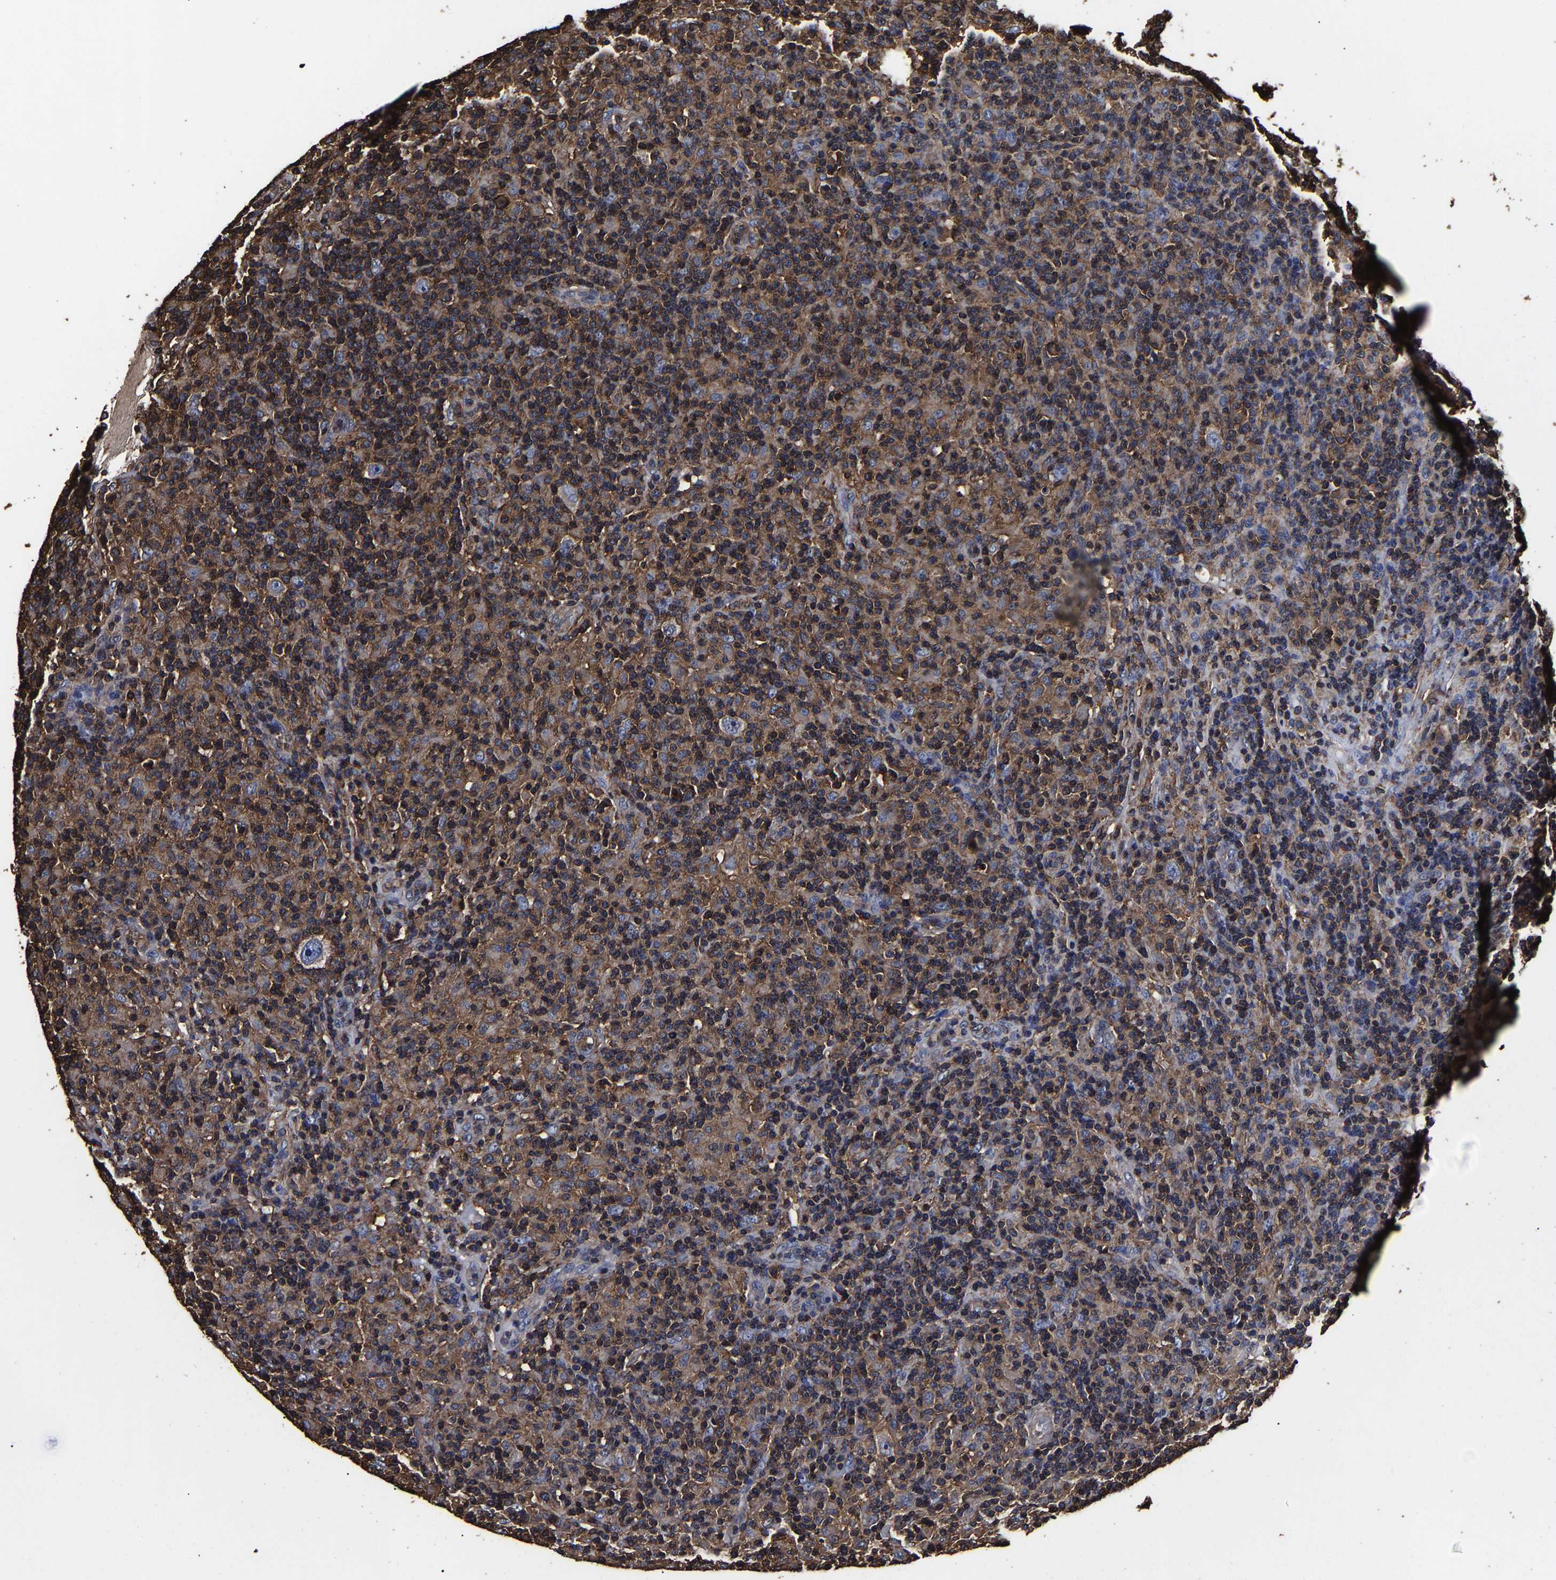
{"staining": {"intensity": "weak", "quantity": "<25%", "location": "cytoplasmic/membranous"}, "tissue": "lymphoma", "cell_type": "Tumor cells", "image_type": "cancer", "snomed": [{"axis": "morphology", "description": "Hodgkin's disease, NOS"}, {"axis": "topography", "description": "Lymph node"}], "caption": "Immunohistochemical staining of Hodgkin's disease exhibits no significant staining in tumor cells.", "gene": "SSH3", "patient": {"sex": "male", "age": 70}}